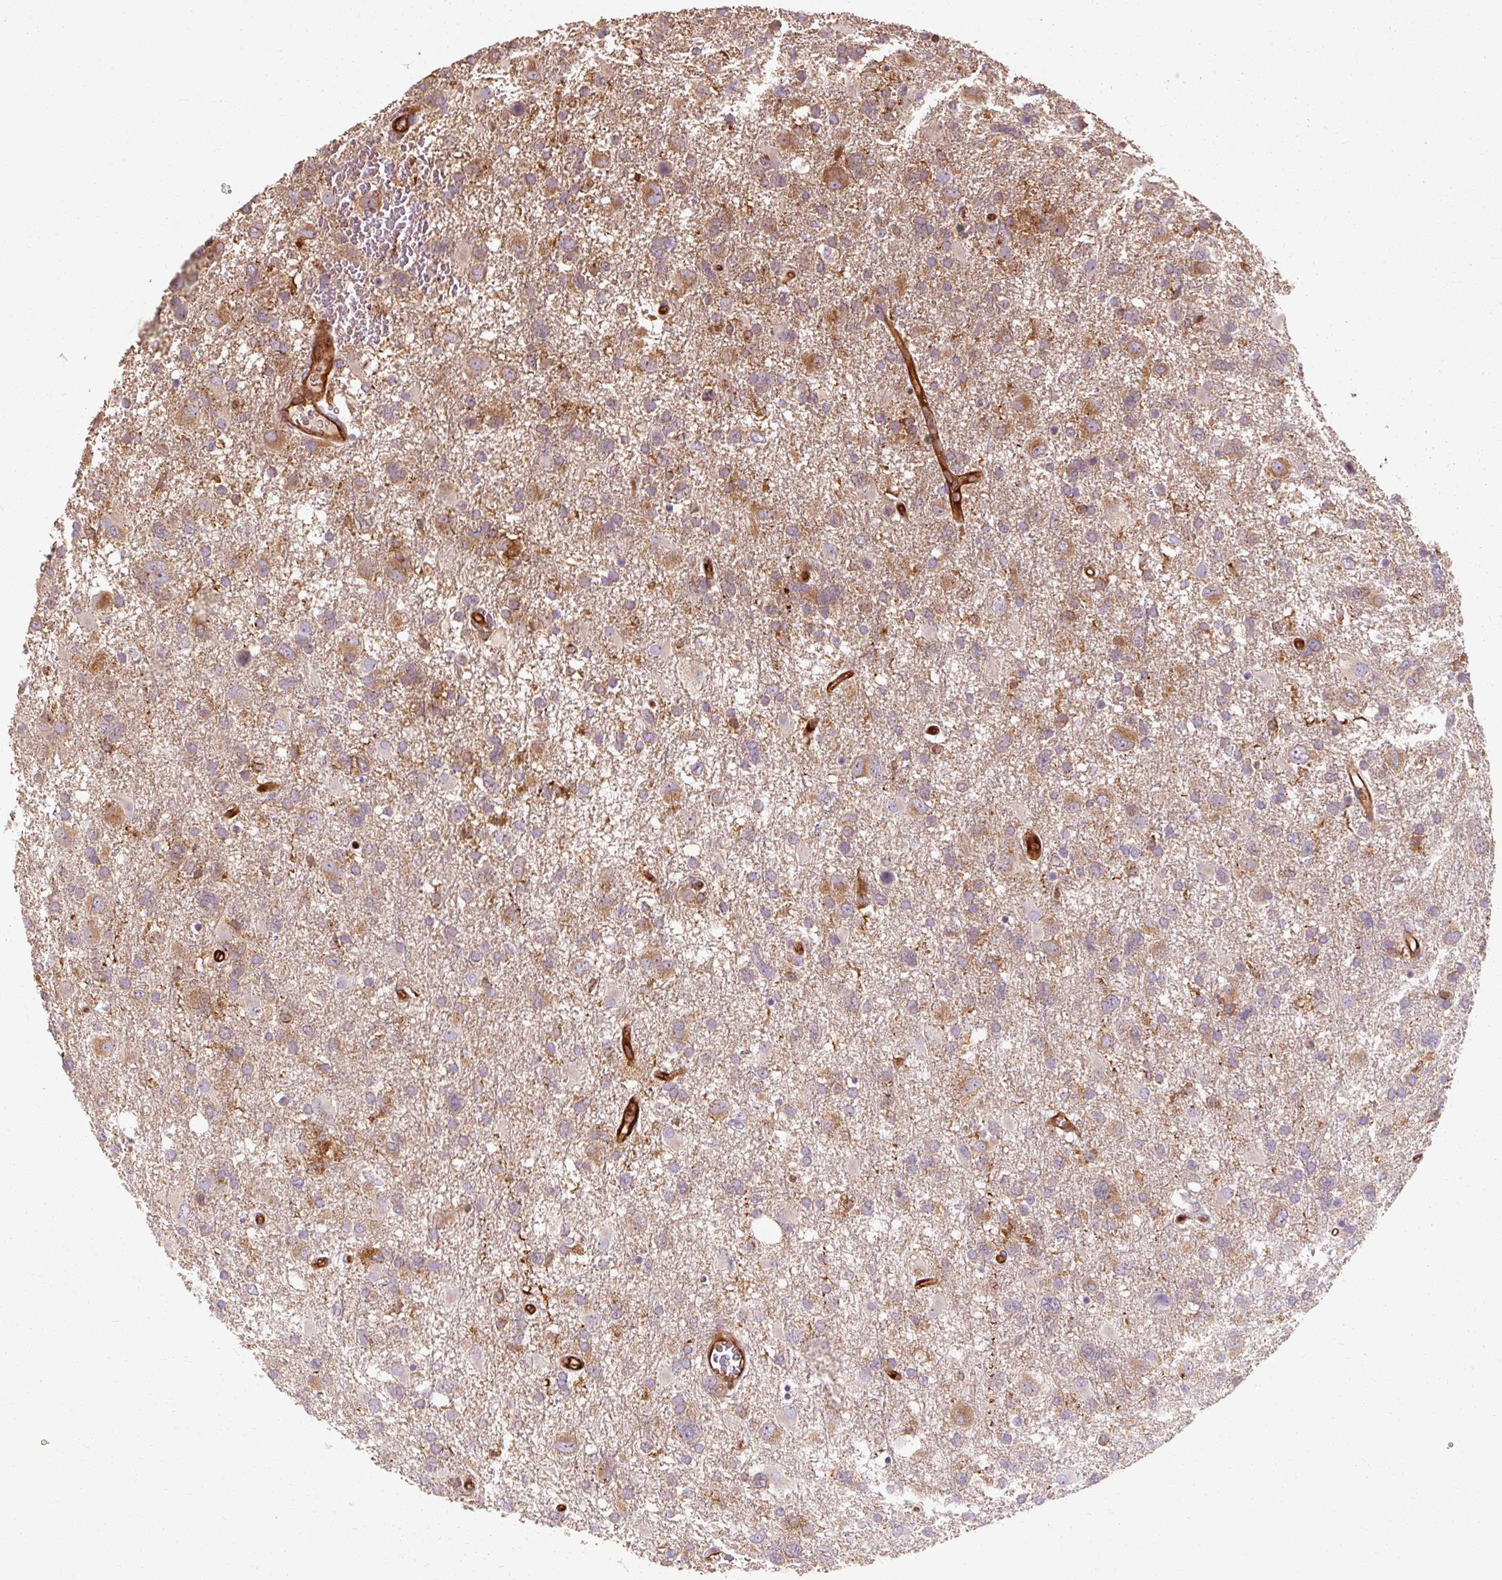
{"staining": {"intensity": "moderate", "quantity": ">75%", "location": "cytoplasmic/membranous"}, "tissue": "glioma", "cell_type": "Tumor cells", "image_type": "cancer", "snomed": [{"axis": "morphology", "description": "Glioma, malignant, High grade"}, {"axis": "topography", "description": "Brain"}], "caption": "Immunohistochemical staining of human malignant glioma (high-grade) reveals medium levels of moderate cytoplasmic/membranous staining in about >75% of tumor cells. (IHC, brightfield microscopy, high magnification).", "gene": "TBC1D4", "patient": {"sex": "male", "age": 61}}